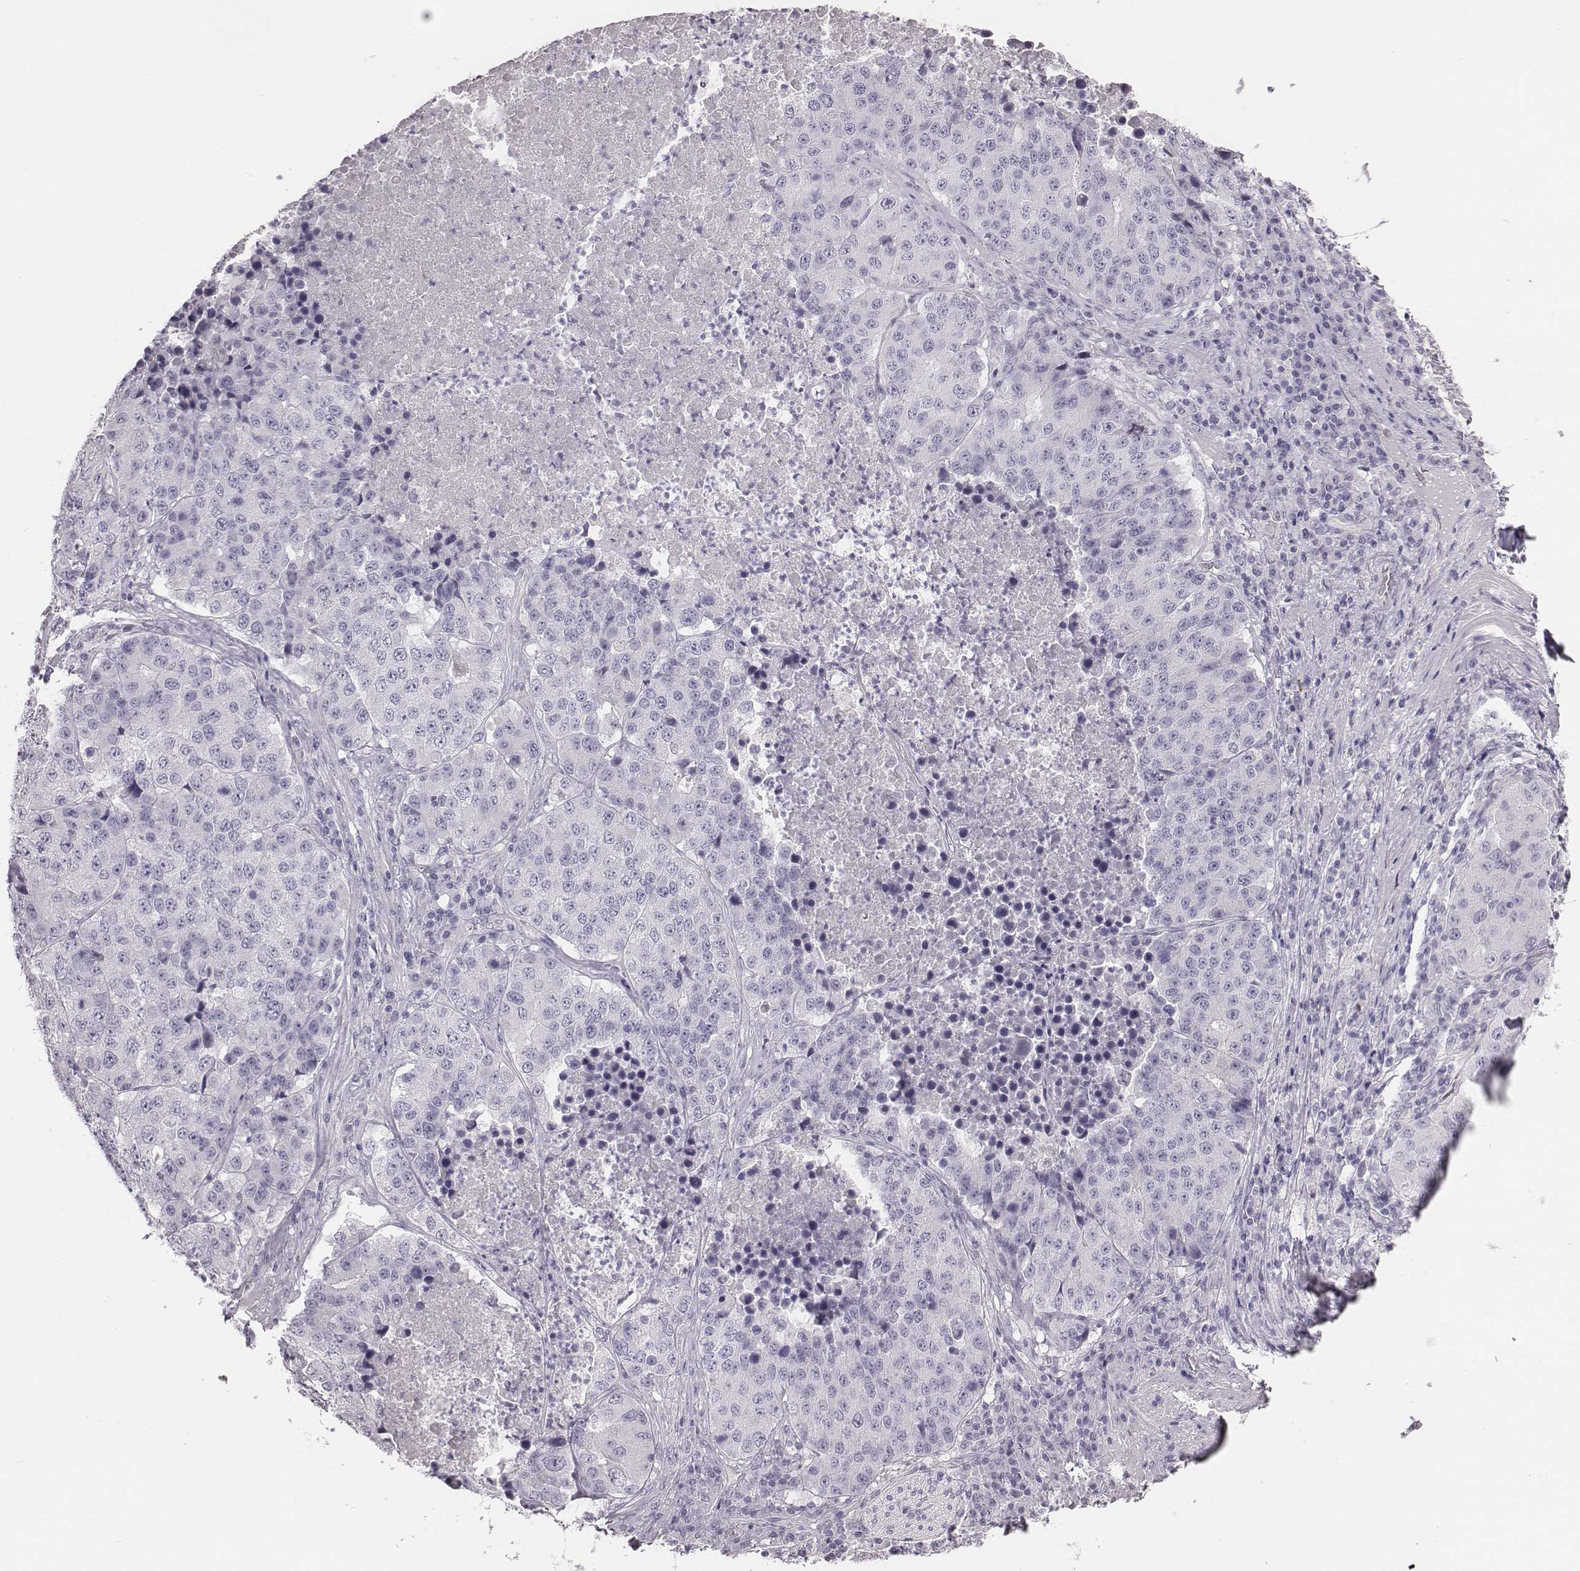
{"staining": {"intensity": "negative", "quantity": "none", "location": "none"}, "tissue": "stomach cancer", "cell_type": "Tumor cells", "image_type": "cancer", "snomed": [{"axis": "morphology", "description": "Adenocarcinoma, NOS"}, {"axis": "topography", "description": "Stomach"}], "caption": "Immunohistochemistry of stomach cancer (adenocarcinoma) displays no expression in tumor cells.", "gene": "C6orf58", "patient": {"sex": "male", "age": 71}}